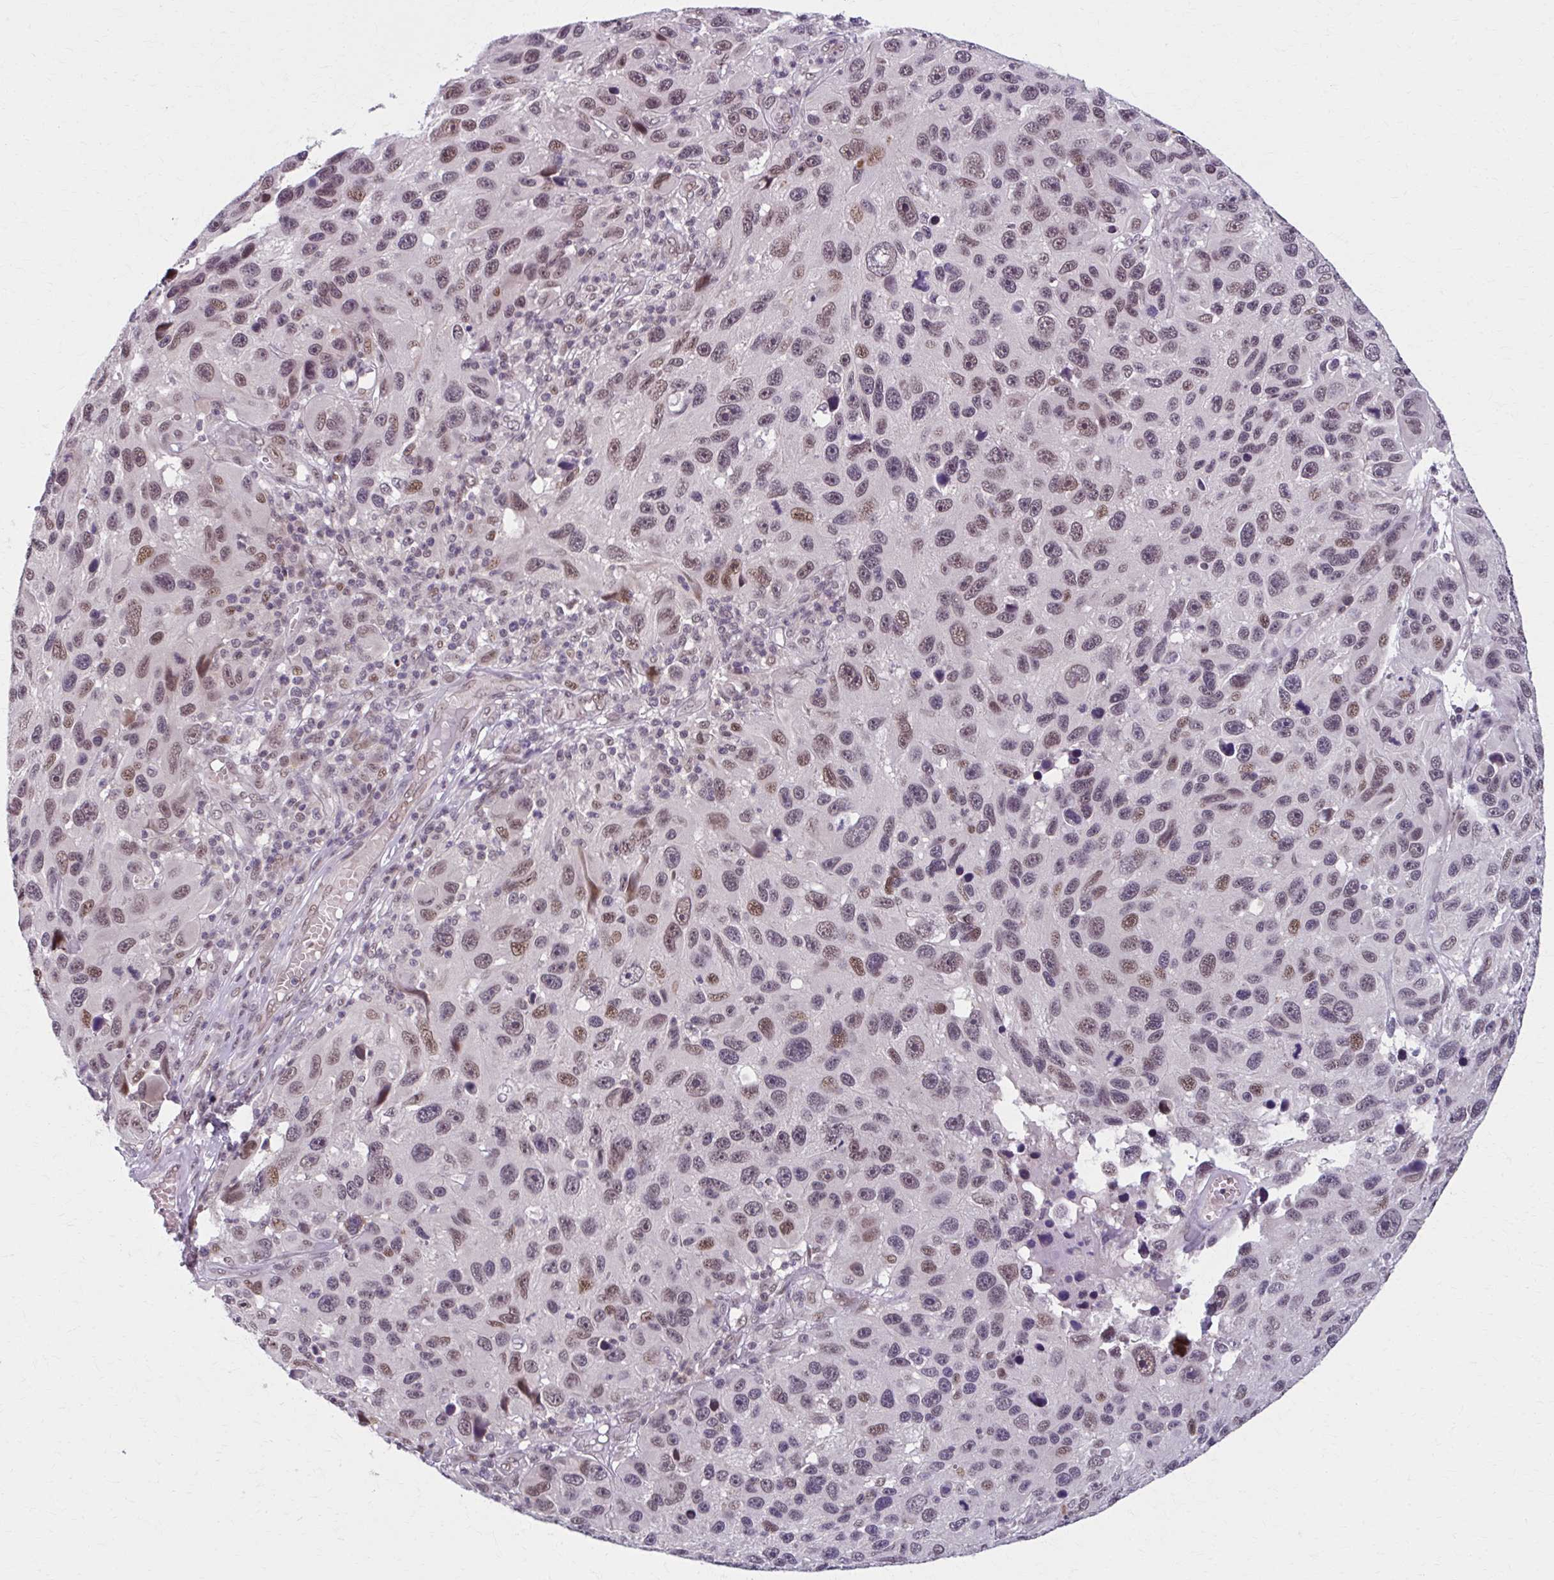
{"staining": {"intensity": "moderate", "quantity": "25%-75%", "location": "nuclear"}, "tissue": "melanoma", "cell_type": "Tumor cells", "image_type": "cancer", "snomed": [{"axis": "morphology", "description": "Malignant melanoma, NOS"}, {"axis": "topography", "description": "Skin"}], "caption": "Malignant melanoma stained with DAB (3,3'-diaminobenzidine) immunohistochemistry exhibits medium levels of moderate nuclear staining in about 25%-75% of tumor cells.", "gene": "SETBP1", "patient": {"sex": "male", "age": 53}}